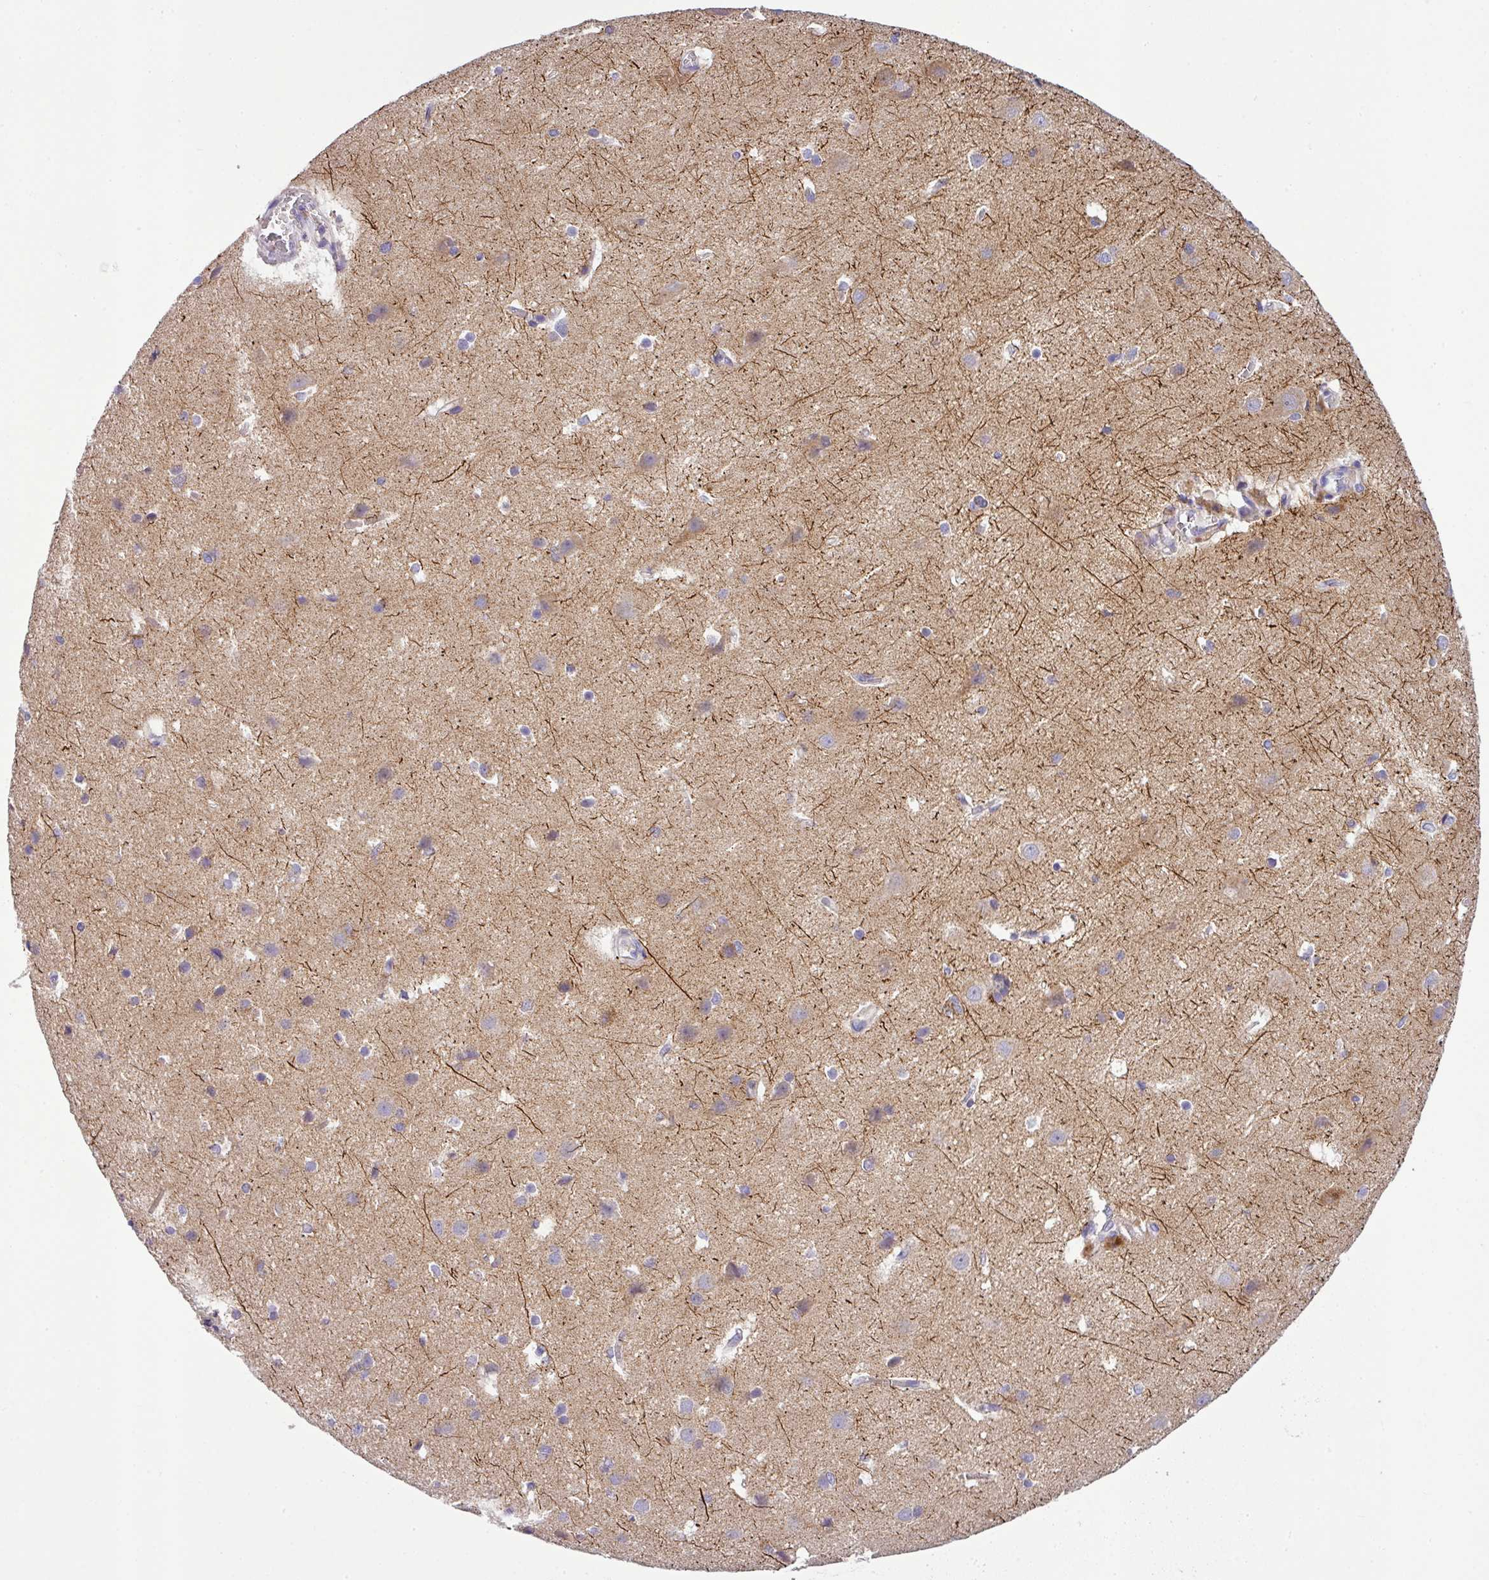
{"staining": {"intensity": "negative", "quantity": "none", "location": "none"}, "tissue": "cerebral cortex", "cell_type": "Endothelial cells", "image_type": "normal", "snomed": [{"axis": "morphology", "description": "Normal tissue, NOS"}, {"axis": "topography", "description": "Cerebral cortex"}], "caption": "An image of cerebral cortex stained for a protein displays no brown staining in endothelial cells.", "gene": "ANXA2R", "patient": {"sex": "male", "age": 37}}